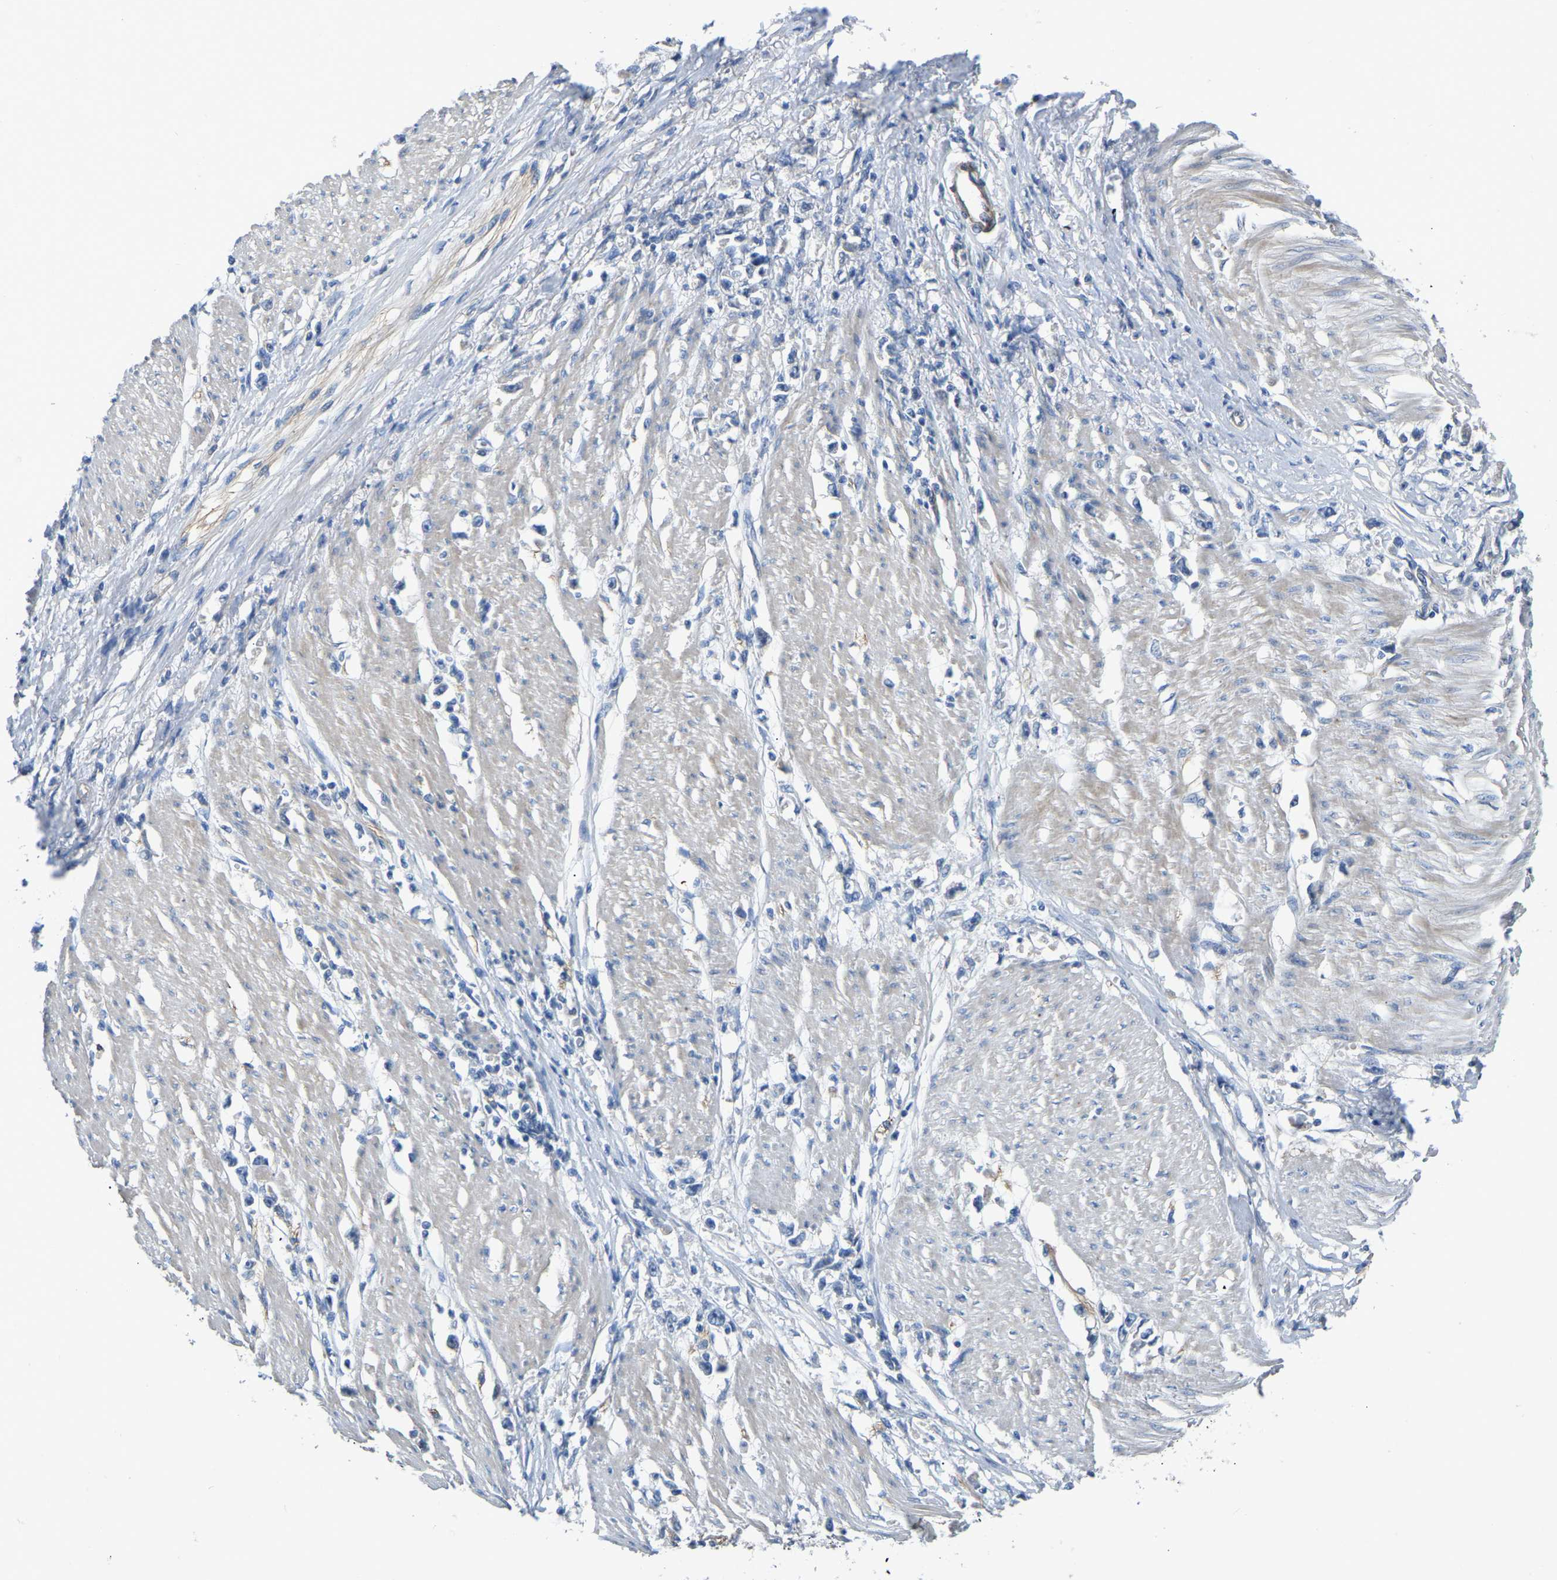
{"staining": {"intensity": "negative", "quantity": "none", "location": "none"}, "tissue": "stomach cancer", "cell_type": "Tumor cells", "image_type": "cancer", "snomed": [{"axis": "morphology", "description": "Adenocarcinoma, NOS"}, {"axis": "topography", "description": "Stomach"}], "caption": "Stomach adenocarcinoma stained for a protein using IHC reveals no staining tumor cells.", "gene": "HIGD2B", "patient": {"sex": "female", "age": 59}}